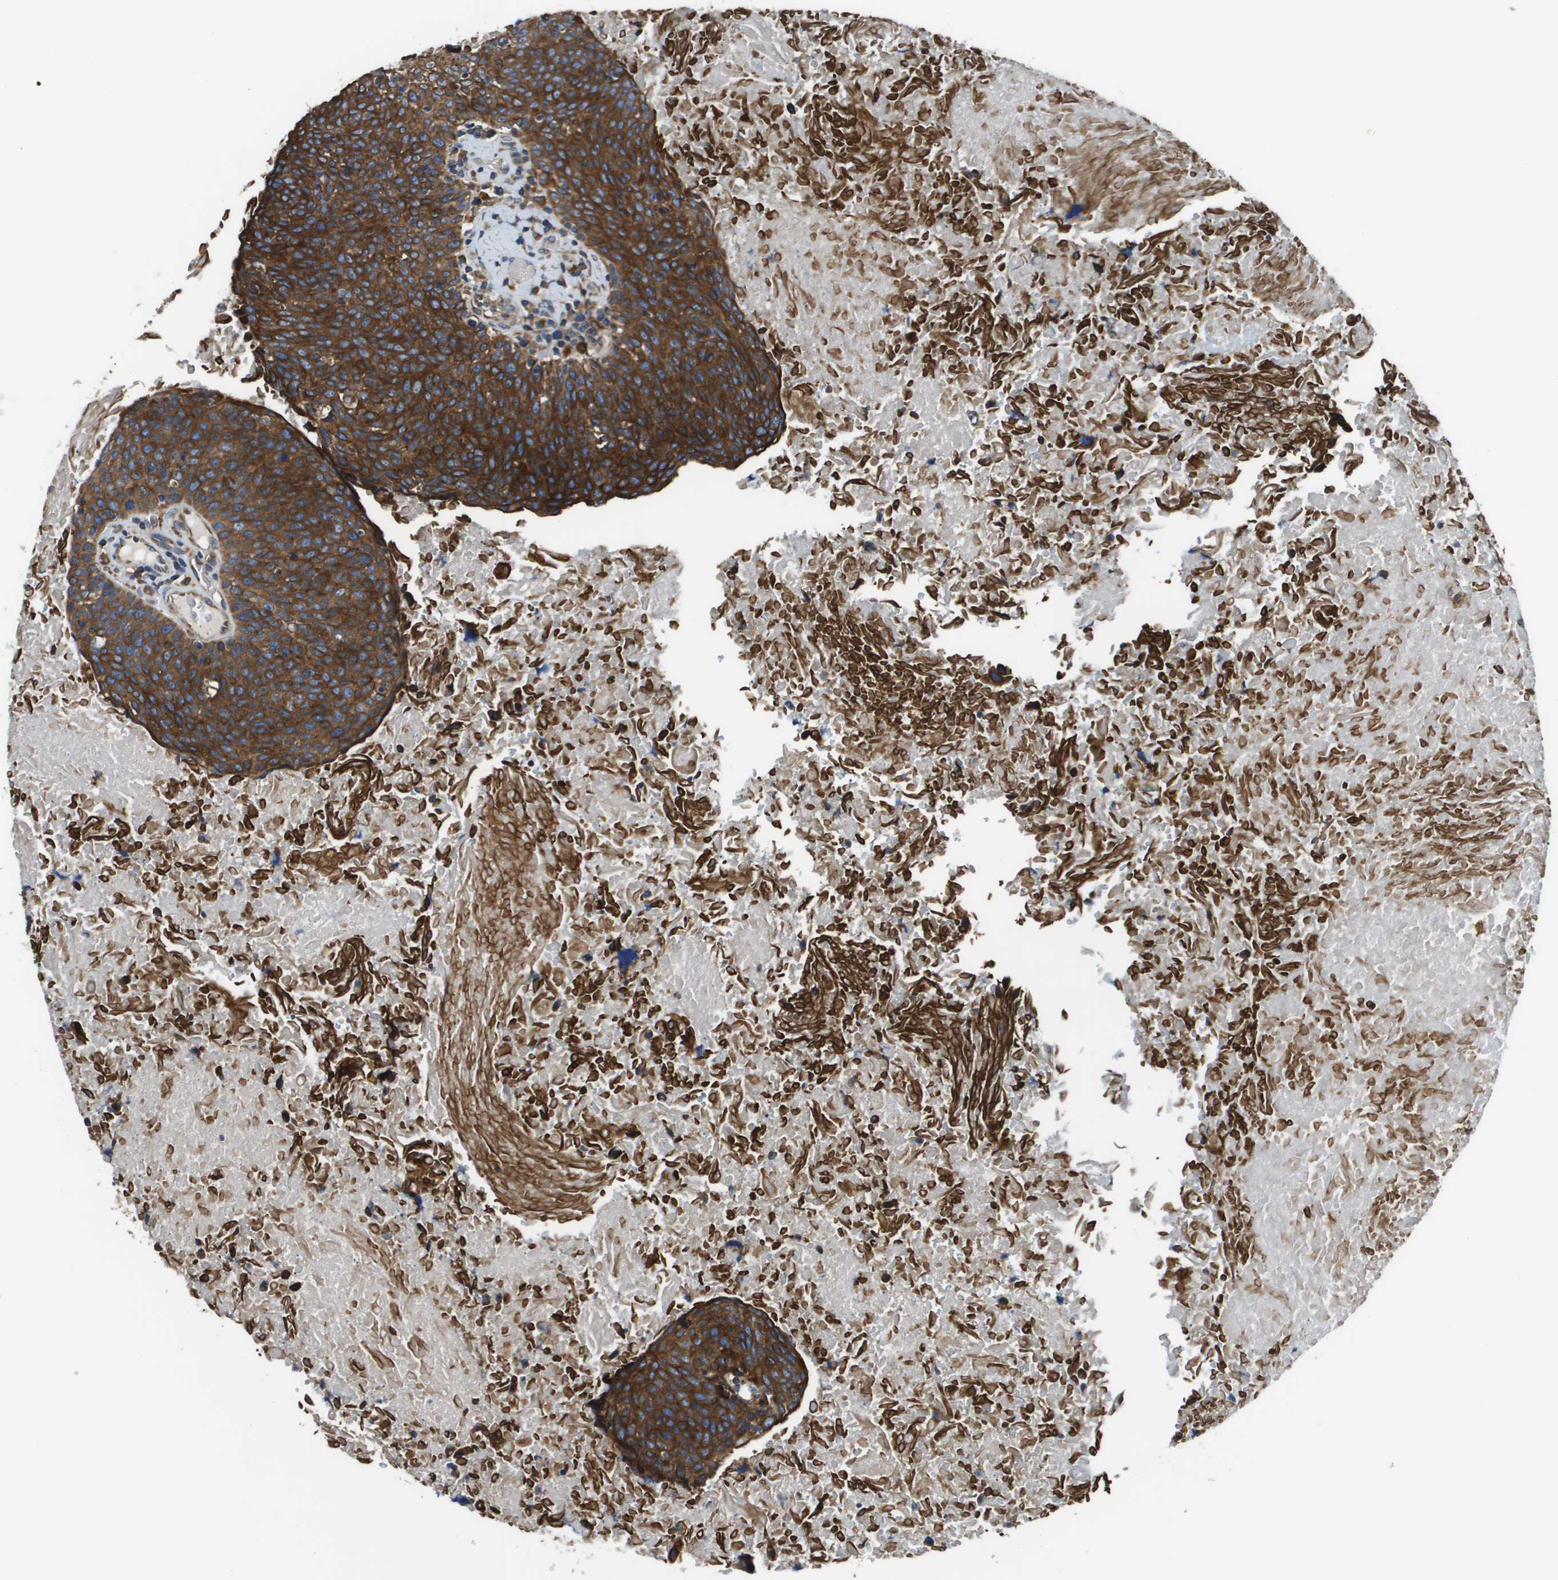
{"staining": {"intensity": "strong", "quantity": ">75%", "location": "cytoplasmic/membranous"}, "tissue": "head and neck cancer", "cell_type": "Tumor cells", "image_type": "cancer", "snomed": [{"axis": "morphology", "description": "Squamous cell carcinoma, NOS"}, {"axis": "morphology", "description": "Squamous cell carcinoma, metastatic, NOS"}, {"axis": "topography", "description": "Lymph node"}, {"axis": "topography", "description": "Head-Neck"}], "caption": "This is a photomicrograph of IHC staining of head and neck squamous cell carcinoma, which shows strong positivity in the cytoplasmic/membranous of tumor cells.", "gene": "CNPY3", "patient": {"sex": "male", "age": 62}}